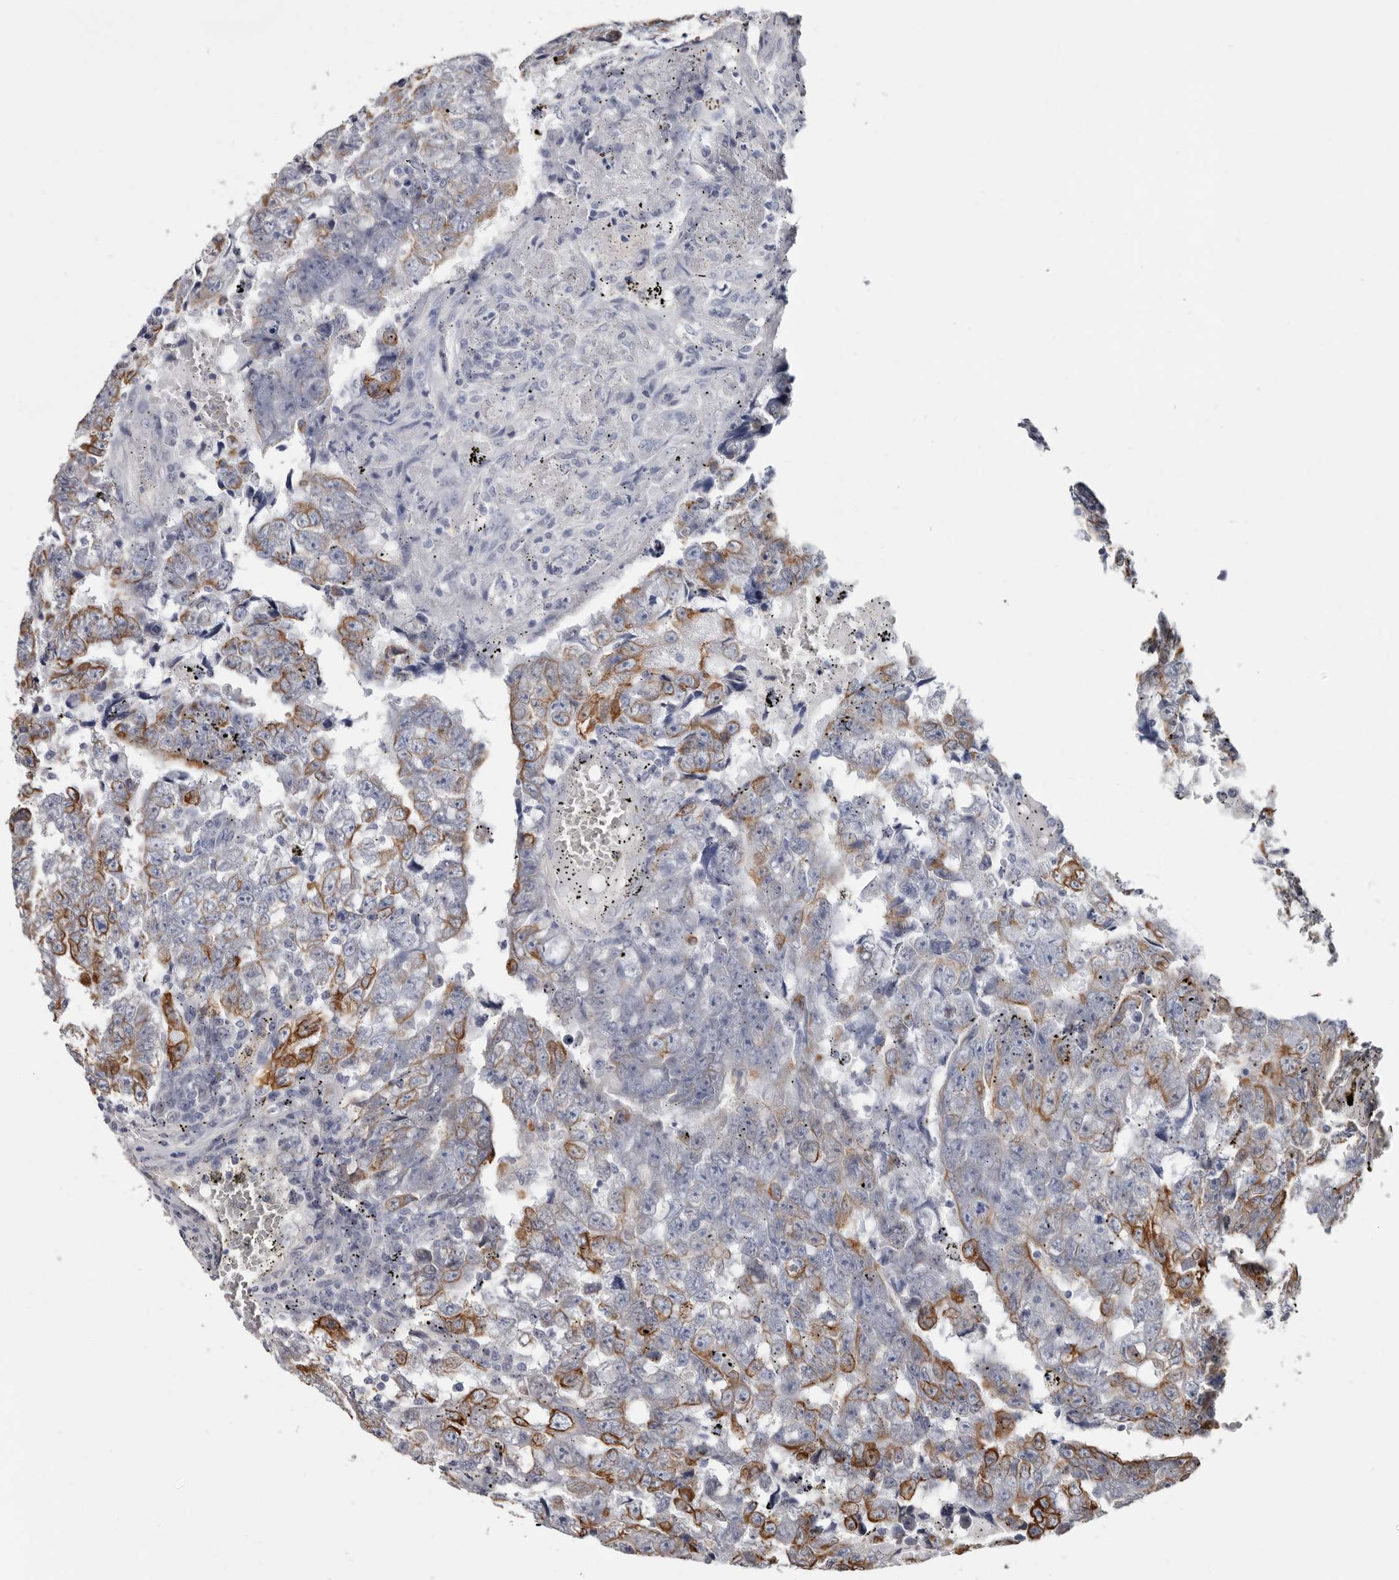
{"staining": {"intensity": "moderate", "quantity": "<25%", "location": "cytoplasmic/membranous"}, "tissue": "testis cancer", "cell_type": "Tumor cells", "image_type": "cancer", "snomed": [{"axis": "morphology", "description": "Carcinoma, Embryonal, NOS"}, {"axis": "topography", "description": "Testis"}], "caption": "Embryonal carcinoma (testis) stained with immunohistochemistry shows moderate cytoplasmic/membranous positivity in about <25% of tumor cells. Immunohistochemistry (ihc) stains the protein in brown and the nuclei are stained blue.", "gene": "MRPL18", "patient": {"sex": "male", "age": 25}}